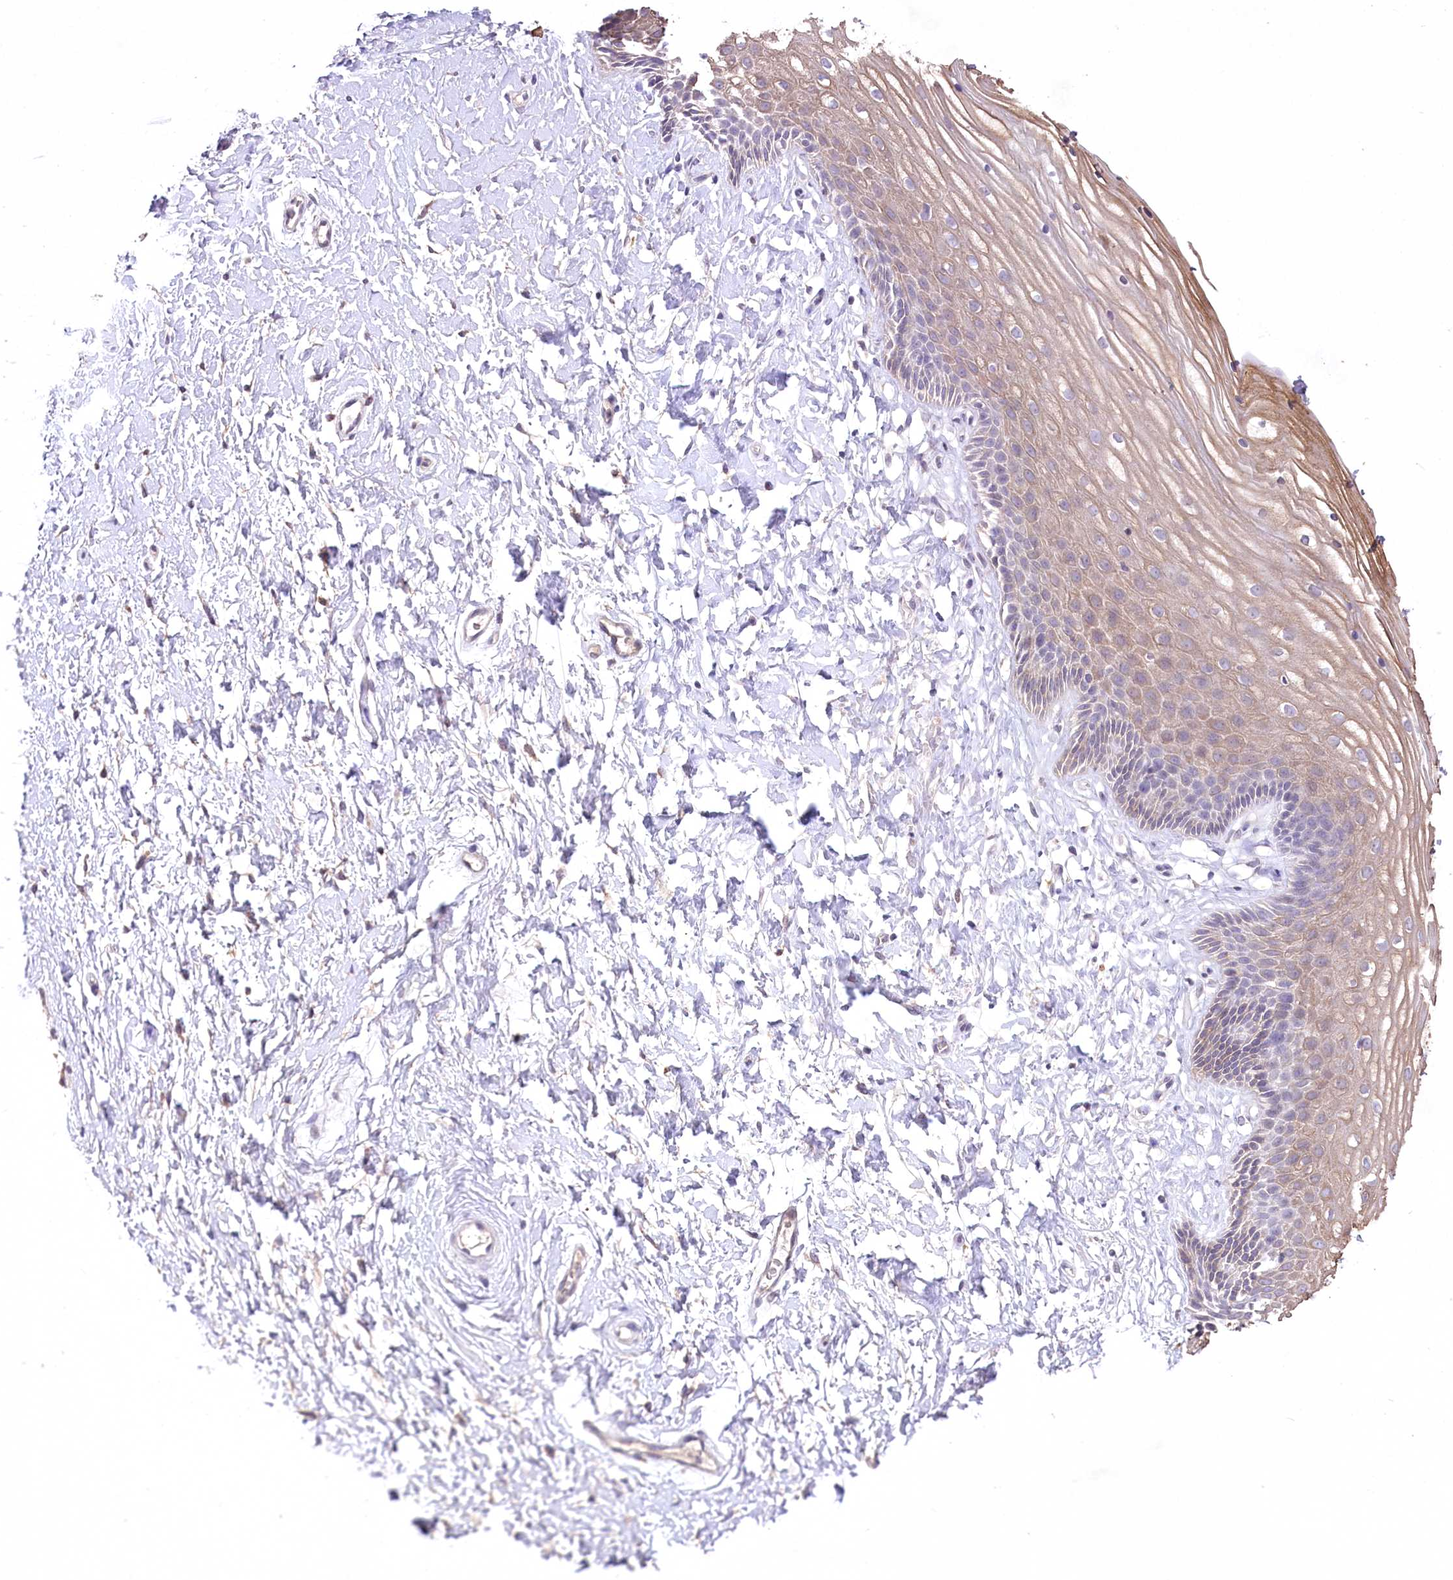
{"staining": {"intensity": "weak", "quantity": "25%-75%", "location": "cytoplasmic/membranous"}, "tissue": "vagina", "cell_type": "Squamous epithelial cells", "image_type": "normal", "snomed": [{"axis": "morphology", "description": "Normal tissue, NOS"}, {"axis": "topography", "description": "Vagina"}, {"axis": "topography", "description": "Cervix"}], "caption": "Vagina stained with DAB immunohistochemistry demonstrates low levels of weak cytoplasmic/membranous expression in about 25%-75% of squamous epithelial cells.", "gene": "ENPP1", "patient": {"sex": "female", "age": 40}}